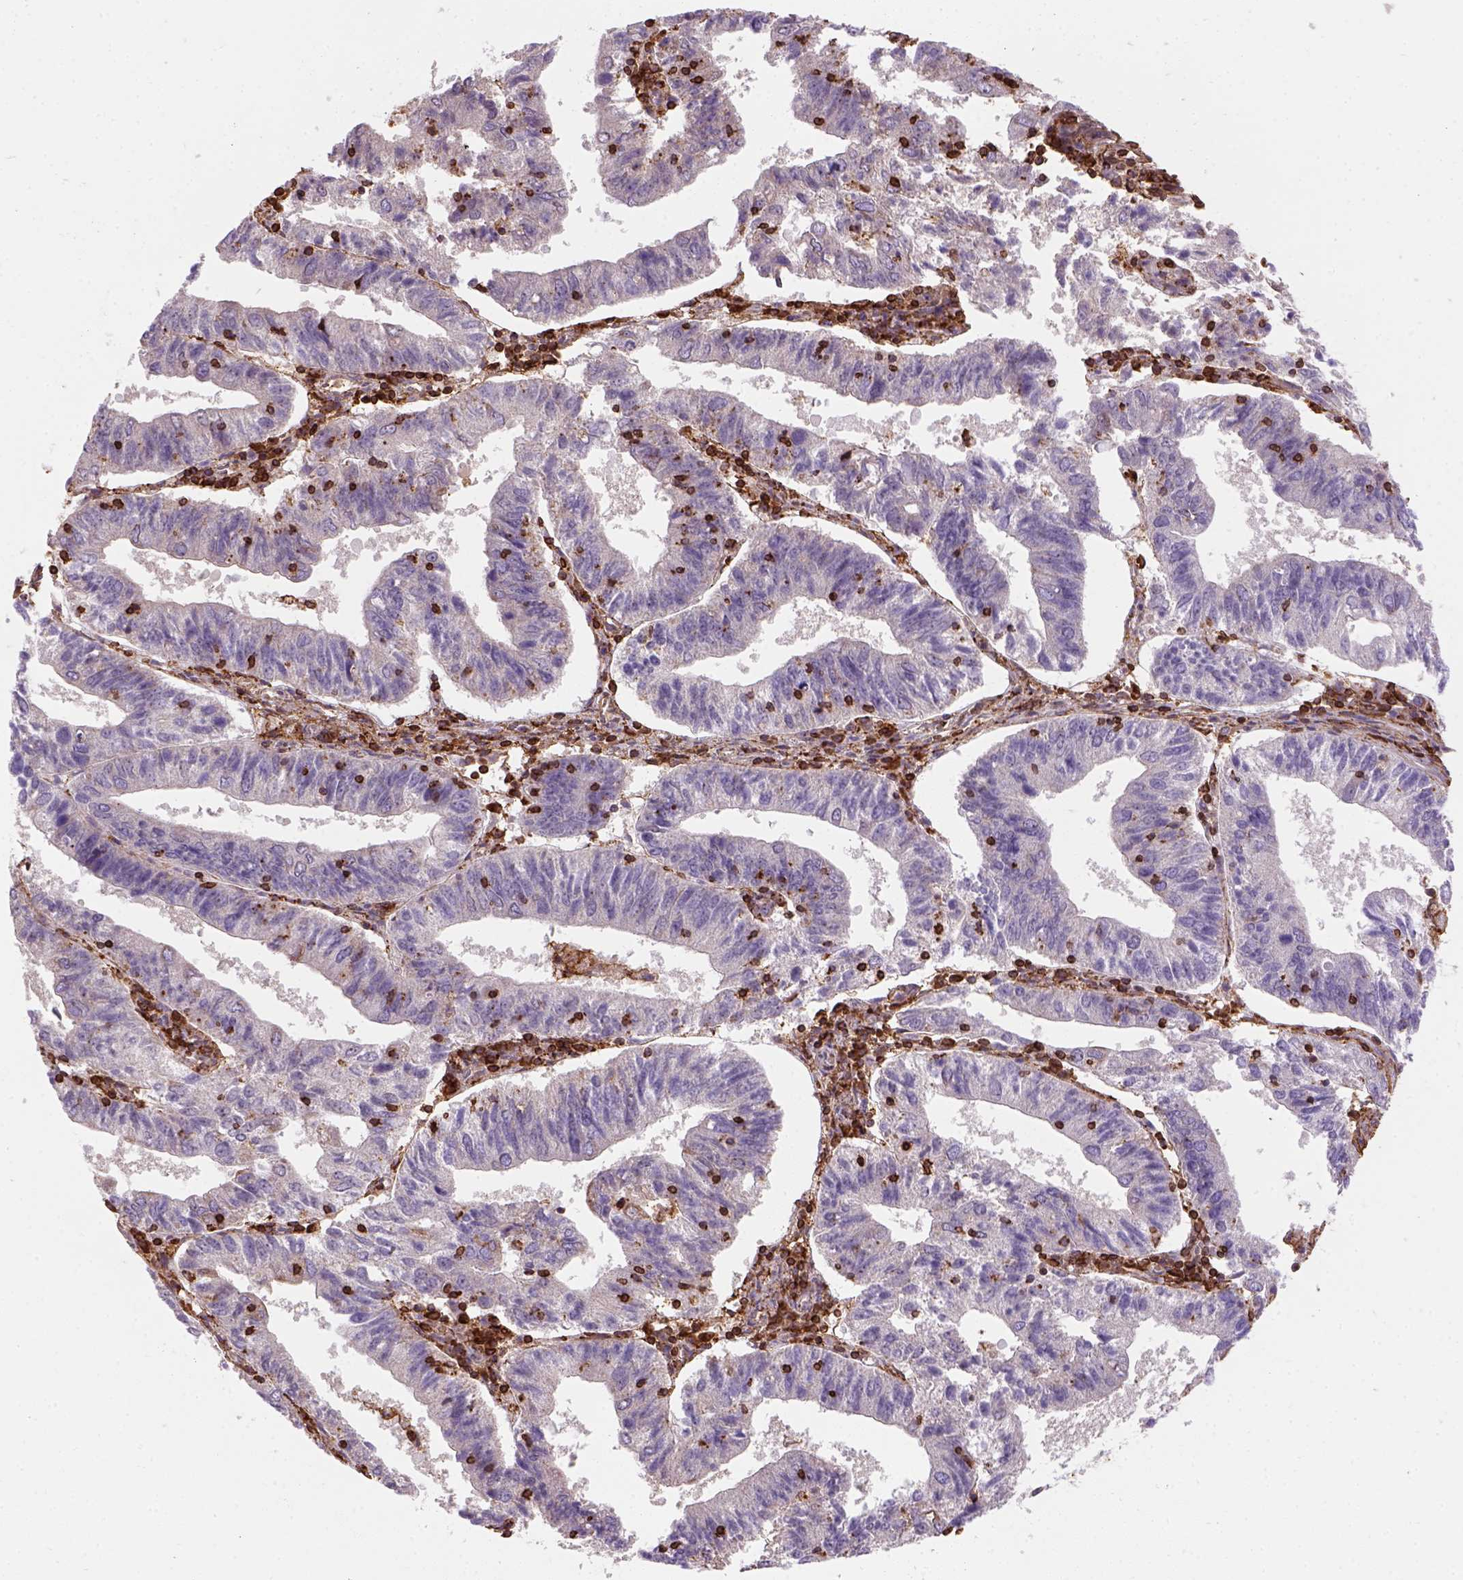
{"staining": {"intensity": "negative", "quantity": "none", "location": "none"}, "tissue": "endometrial cancer", "cell_type": "Tumor cells", "image_type": "cancer", "snomed": [{"axis": "morphology", "description": "Adenocarcinoma, NOS"}, {"axis": "topography", "description": "Endometrium"}], "caption": "Immunohistochemistry (IHC) photomicrograph of human adenocarcinoma (endometrial) stained for a protein (brown), which reveals no positivity in tumor cells. (Stains: DAB immunohistochemistry (IHC) with hematoxylin counter stain, Microscopy: brightfield microscopy at high magnification).", "gene": "GPRC5D", "patient": {"sex": "female", "age": 82}}